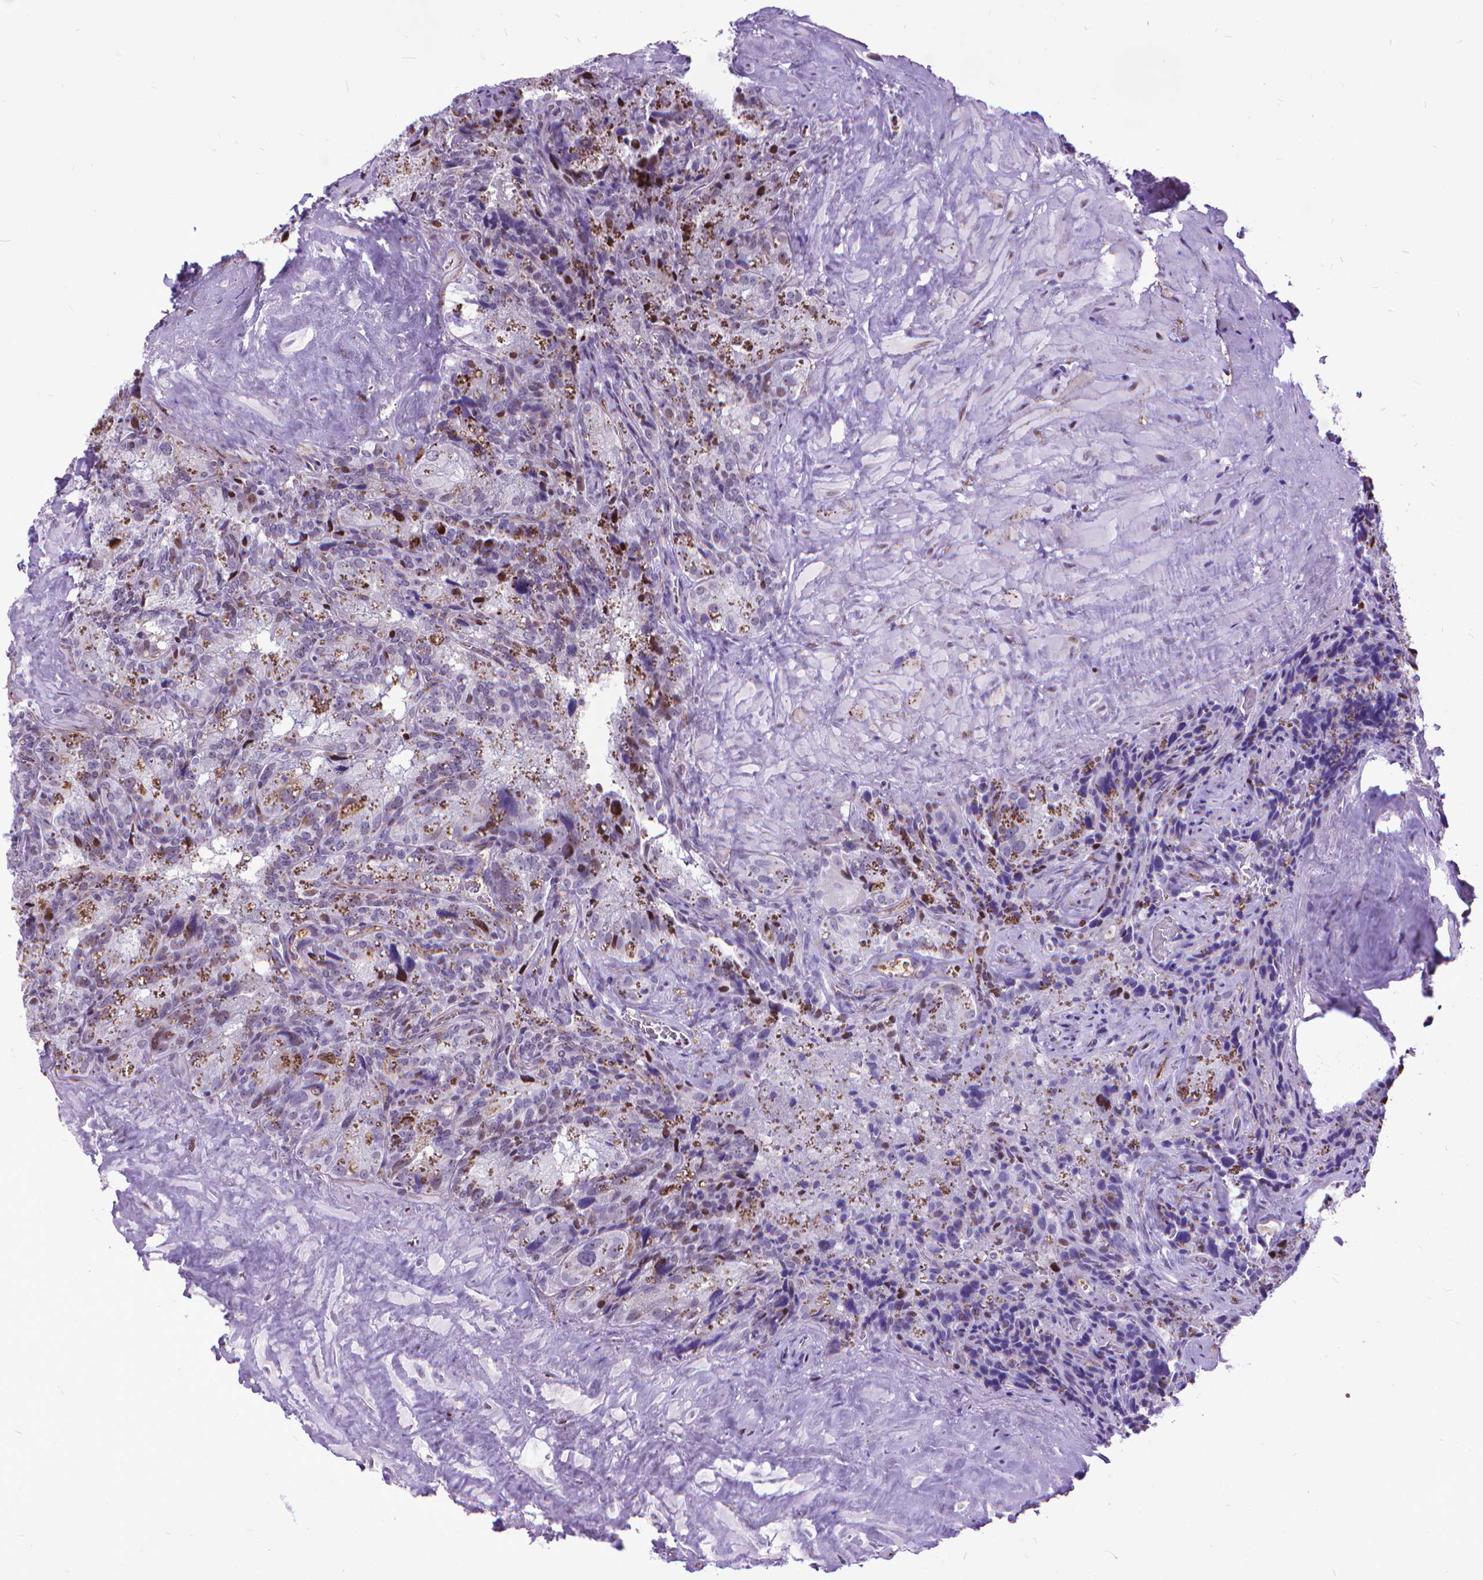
{"staining": {"intensity": "moderate", "quantity": "25%-75%", "location": "cytoplasmic/membranous,nuclear"}, "tissue": "seminal vesicle", "cell_type": "Glandular cells", "image_type": "normal", "snomed": [{"axis": "morphology", "description": "Normal tissue, NOS"}, {"axis": "topography", "description": "Prostate"}, {"axis": "topography", "description": "Seminal veicle"}], "caption": "This micrograph exhibits IHC staining of benign human seminal vesicle, with medium moderate cytoplasmic/membranous,nuclear positivity in approximately 25%-75% of glandular cells.", "gene": "POLE4", "patient": {"sex": "male", "age": 71}}